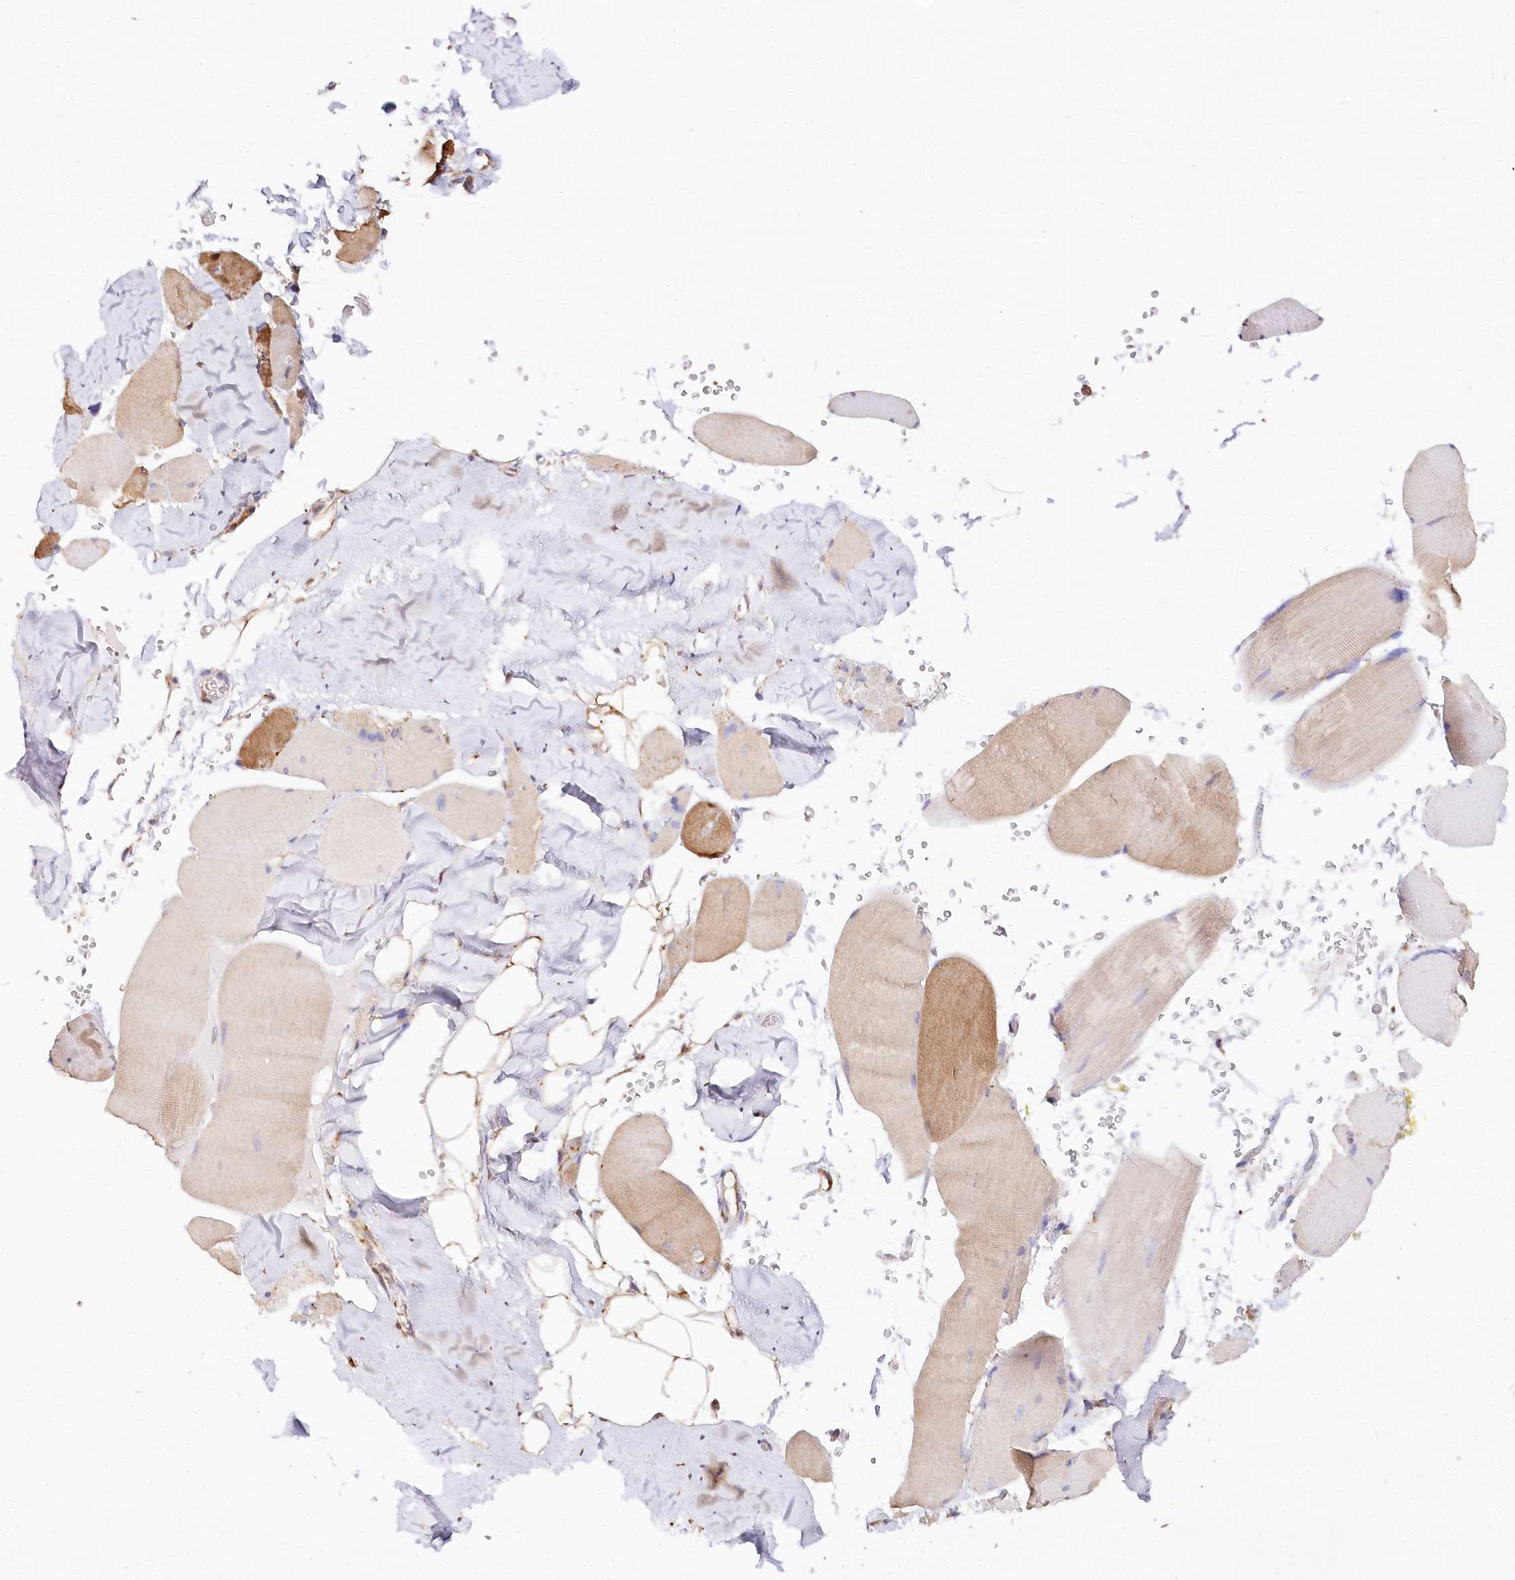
{"staining": {"intensity": "moderate", "quantity": "<25%", "location": "cytoplasmic/membranous"}, "tissue": "skeletal muscle", "cell_type": "Myocytes", "image_type": "normal", "snomed": [{"axis": "morphology", "description": "Normal tissue, NOS"}, {"axis": "topography", "description": "Skeletal muscle"}, {"axis": "topography", "description": "Head-Neck"}], "caption": "DAB (3,3'-diaminobenzidine) immunohistochemical staining of normal human skeletal muscle reveals moderate cytoplasmic/membranous protein expression in about <25% of myocytes.", "gene": "TASOR2", "patient": {"sex": "male", "age": 66}}